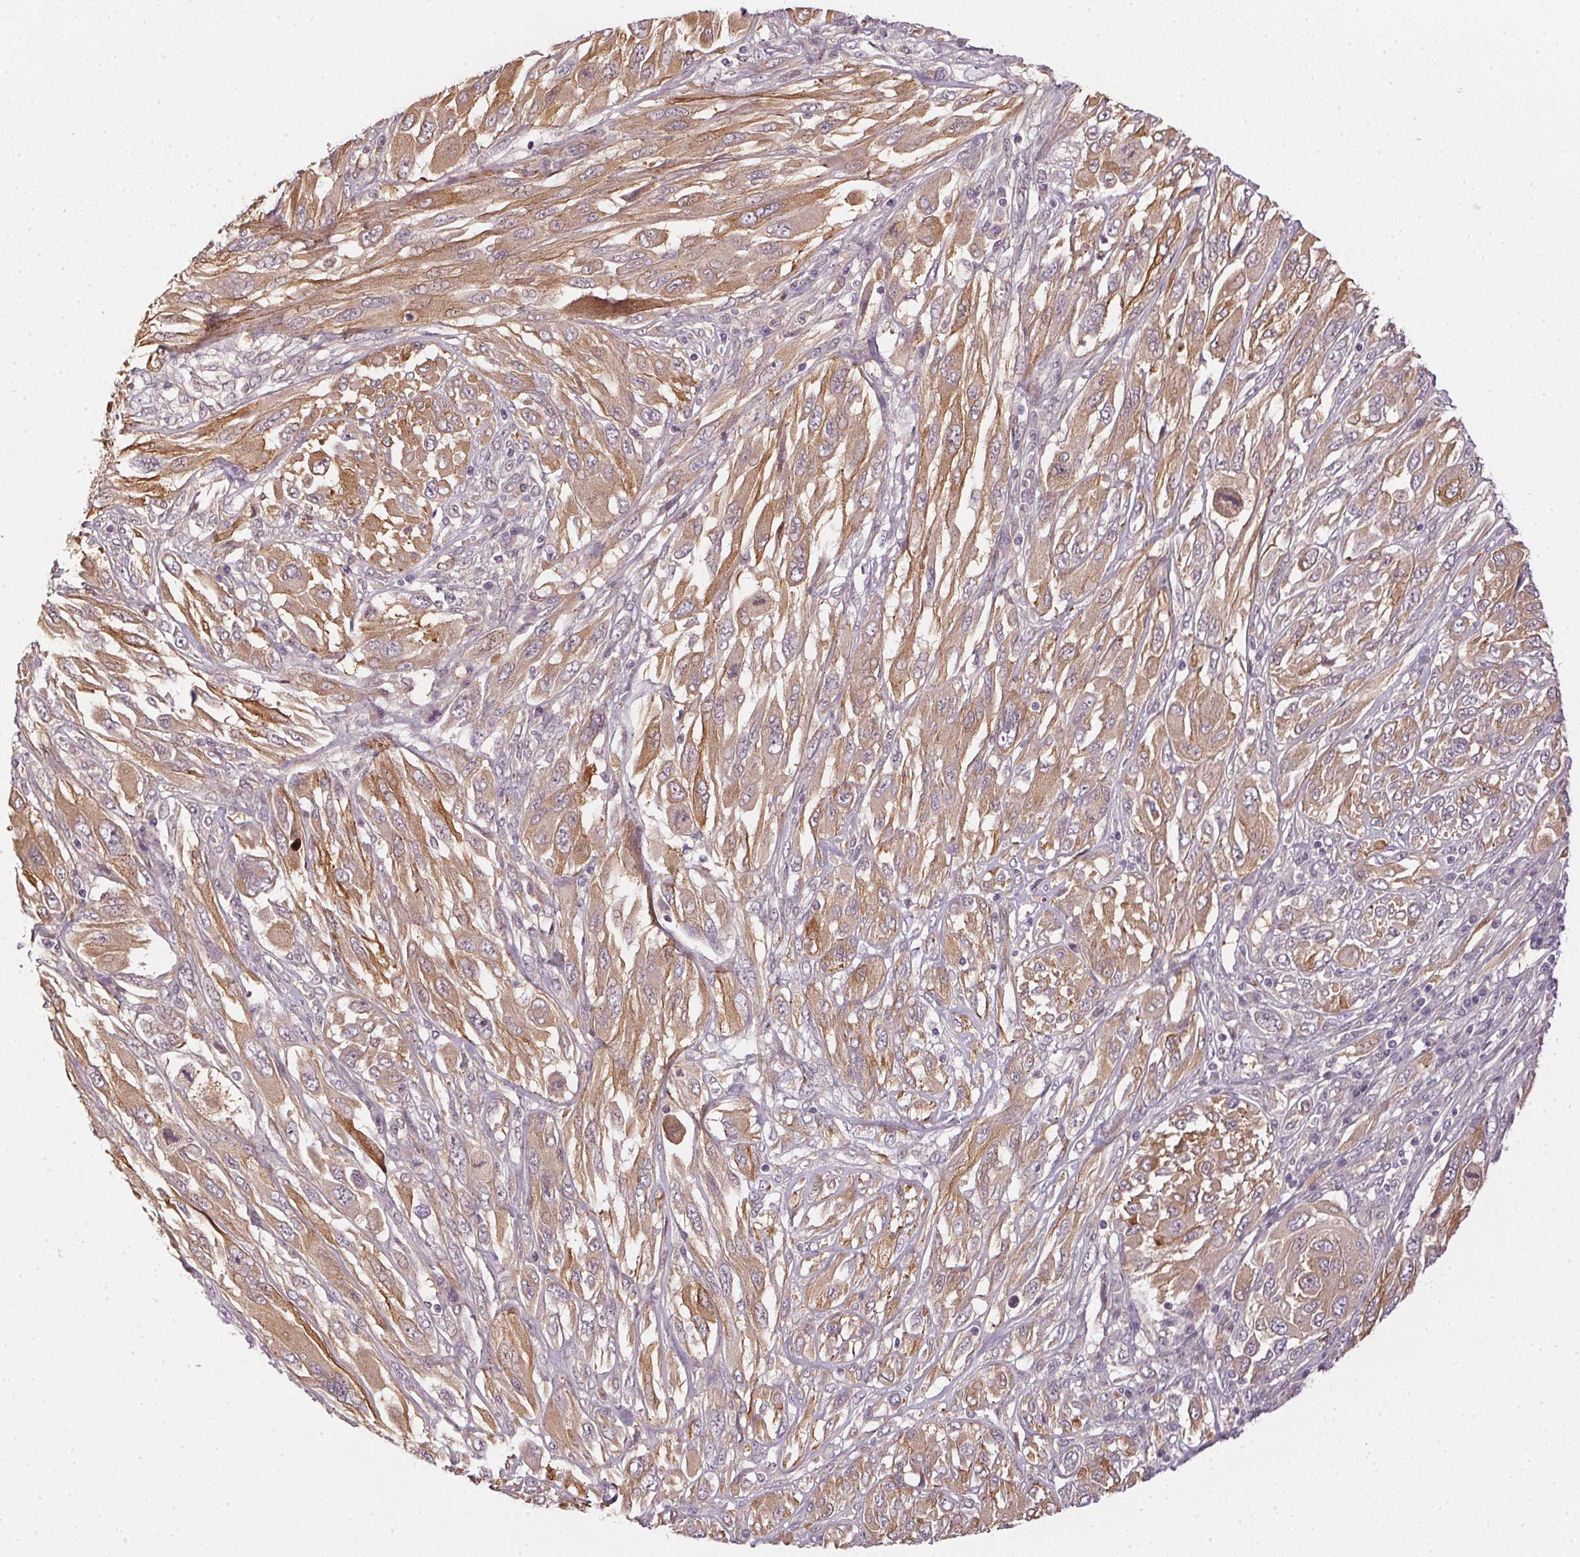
{"staining": {"intensity": "weak", "quantity": ">75%", "location": "cytoplasmic/membranous"}, "tissue": "melanoma", "cell_type": "Tumor cells", "image_type": "cancer", "snomed": [{"axis": "morphology", "description": "Malignant melanoma, NOS"}, {"axis": "topography", "description": "Skin"}], "caption": "Malignant melanoma stained with DAB (3,3'-diaminobenzidine) immunohistochemistry (IHC) reveals low levels of weak cytoplasmic/membranous staining in about >75% of tumor cells.", "gene": "CFAP92", "patient": {"sex": "female", "age": 91}}